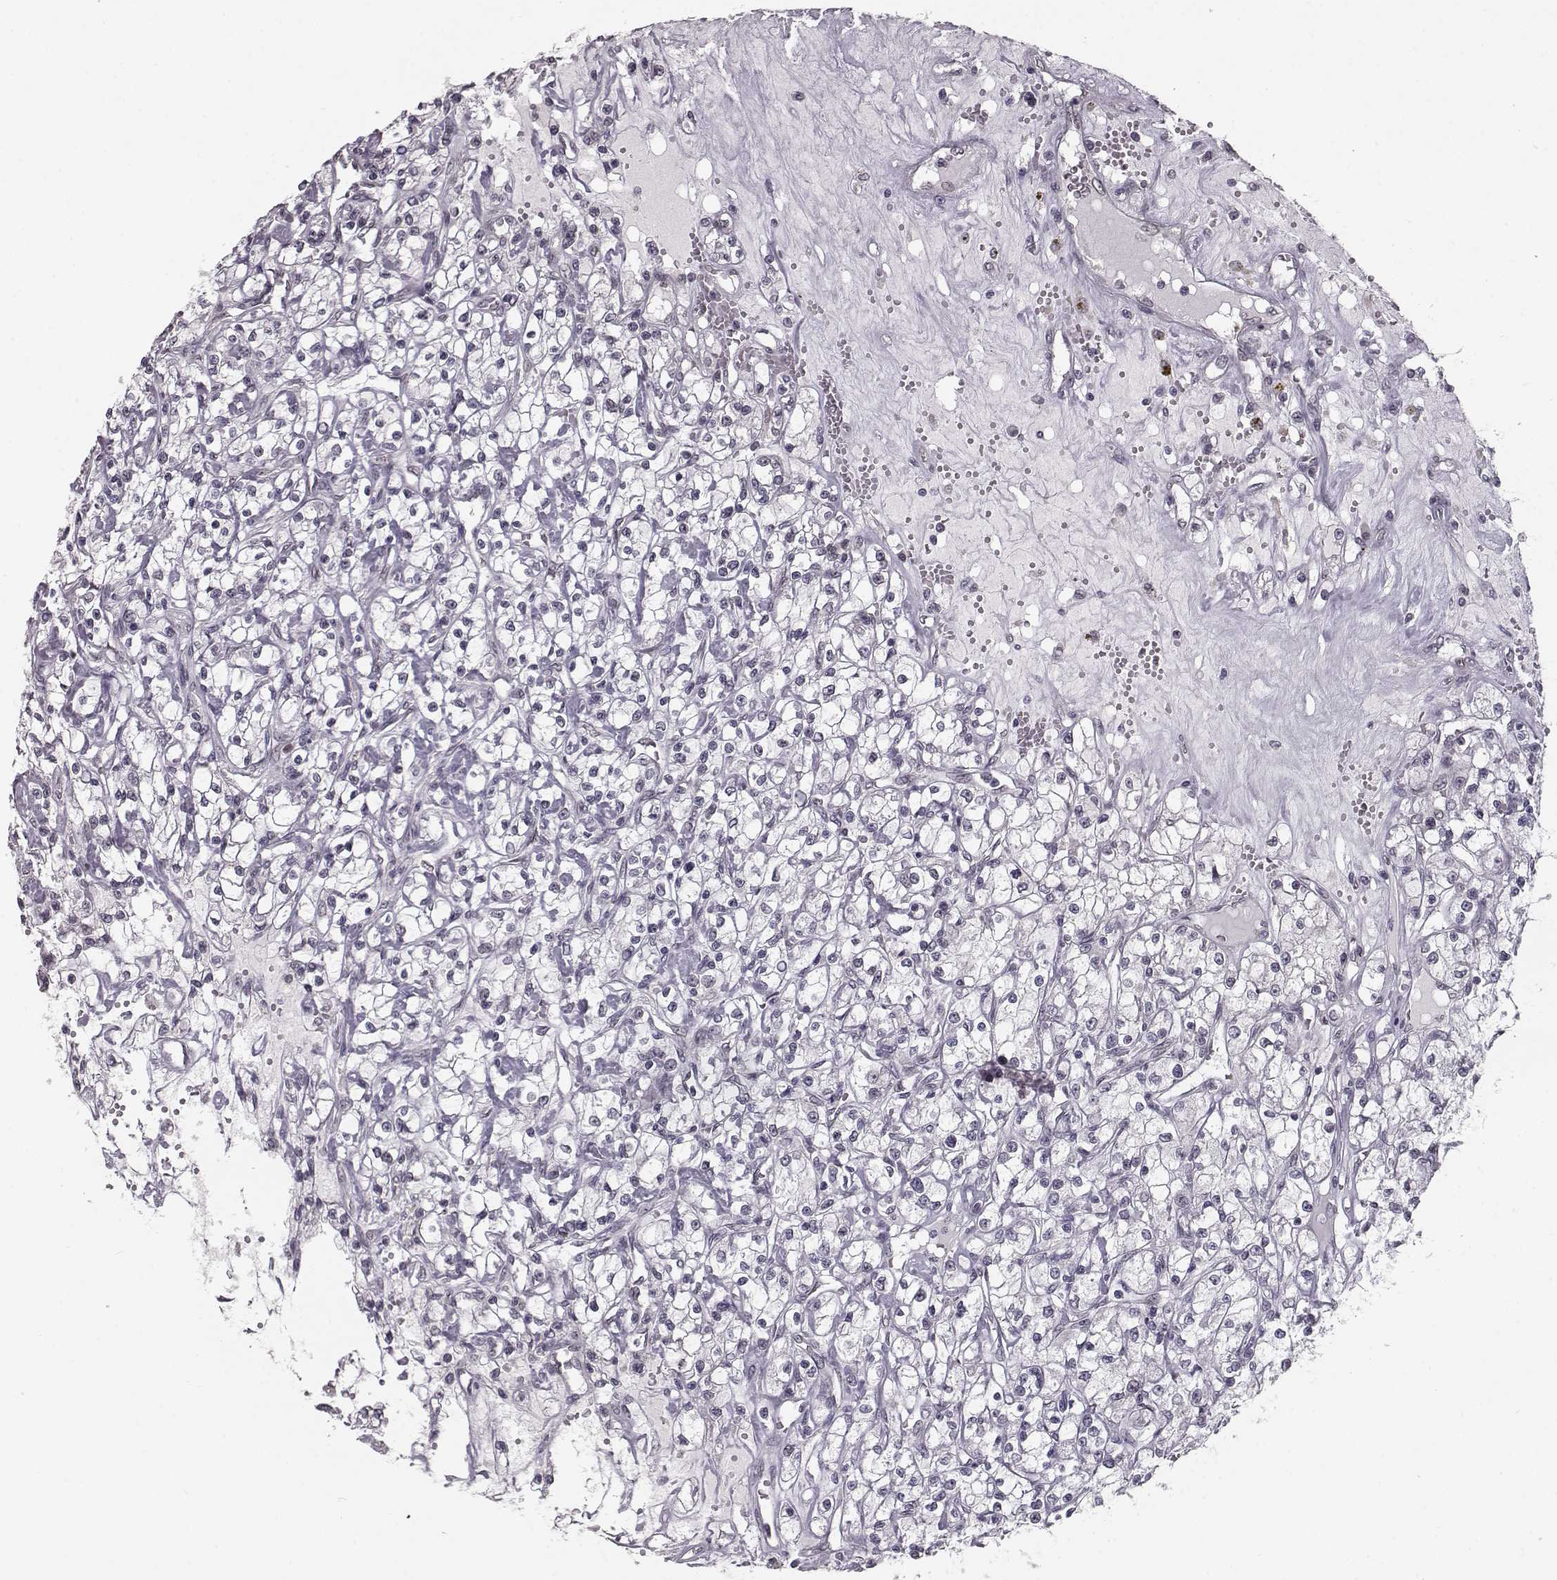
{"staining": {"intensity": "negative", "quantity": "none", "location": "none"}, "tissue": "renal cancer", "cell_type": "Tumor cells", "image_type": "cancer", "snomed": [{"axis": "morphology", "description": "Adenocarcinoma, NOS"}, {"axis": "topography", "description": "Kidney"}], "caption": "Image shows no protein staining in tumor cells of adenocarcinoma (renal) tissue.", "gene": "NUP37", "patient": {"sex": "female", "age": 59}}